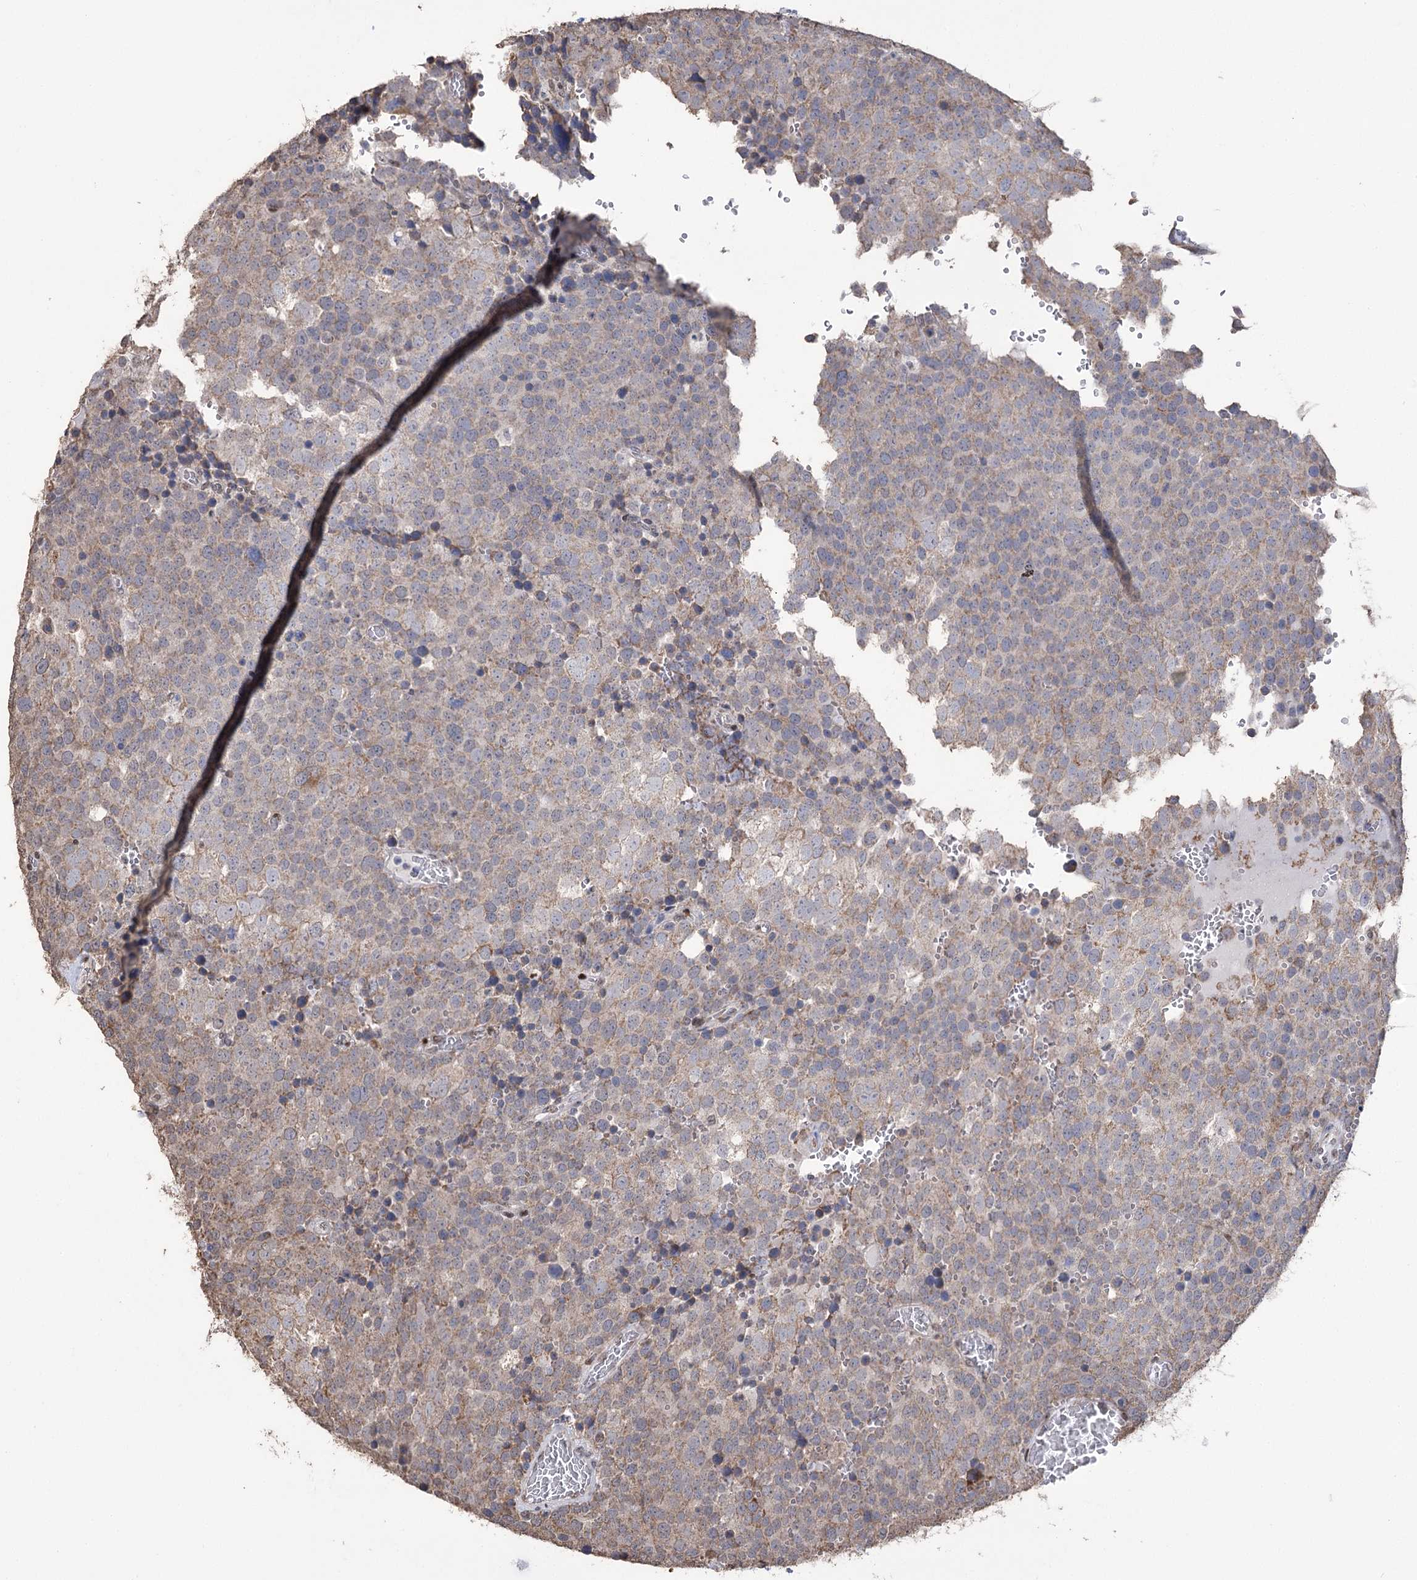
{"staining": {"intensity": "weak", "quantity": ">75%", "location": "cytoplasmic/membranous"}, "tissue": "testis cancer", "cell_type": "Tumor cells", "image_type": "cancer", "snomed": [{"axis": "morphology", "description": "Seminoma, NOS"}, {"axis": "topography", "description": "Testis"}], "caption": "Testis seminoma stained with immunohistochemistry (IHC) reveals weak cytoplasmic/membranous expression in about >75% of tumor cells.", "gene": "NFU1", "patient": {"sex": "male", "age": 71}}